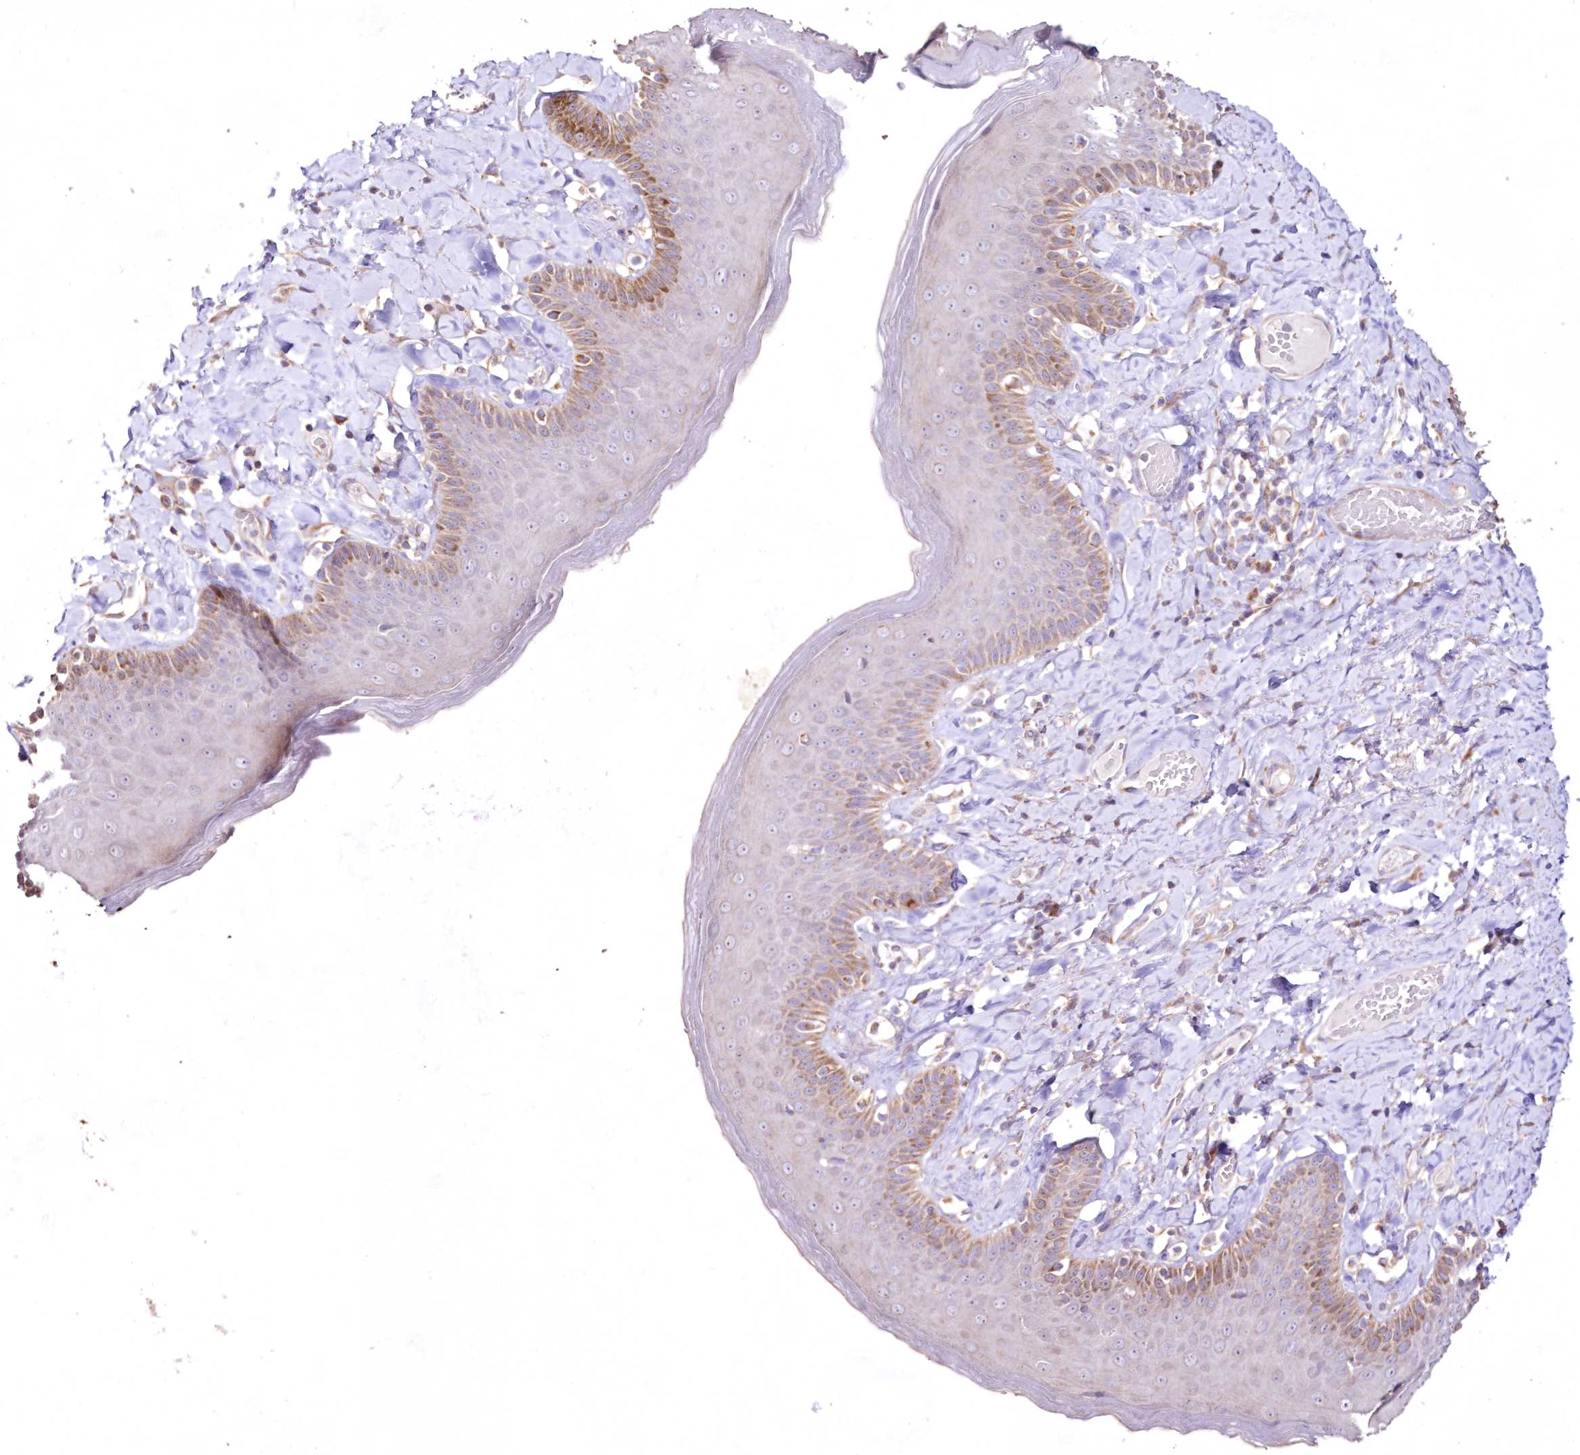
{"staining": {"intensity": "moderate", "quantity": "25%-75%", "location": "cytoplasmic/membranous"}, "tissue": "skin", "cell_type": "Epidermal cells", "image_type": "normal", "snomed": [{"axis": "morphology", "description": "Normal tissue, NOS"}, {"axis": "topography", "description": "Anal"}], "caption": "DAB (3,3'-diaminobenzidine) immunohistochemical staining of benign skin reveals moderate cytoplasmic/membranous protein expression in about 25%-75% of epidermal cells.", "gene": "HADHB", "patient": {"sex": "male", "age": 69}}